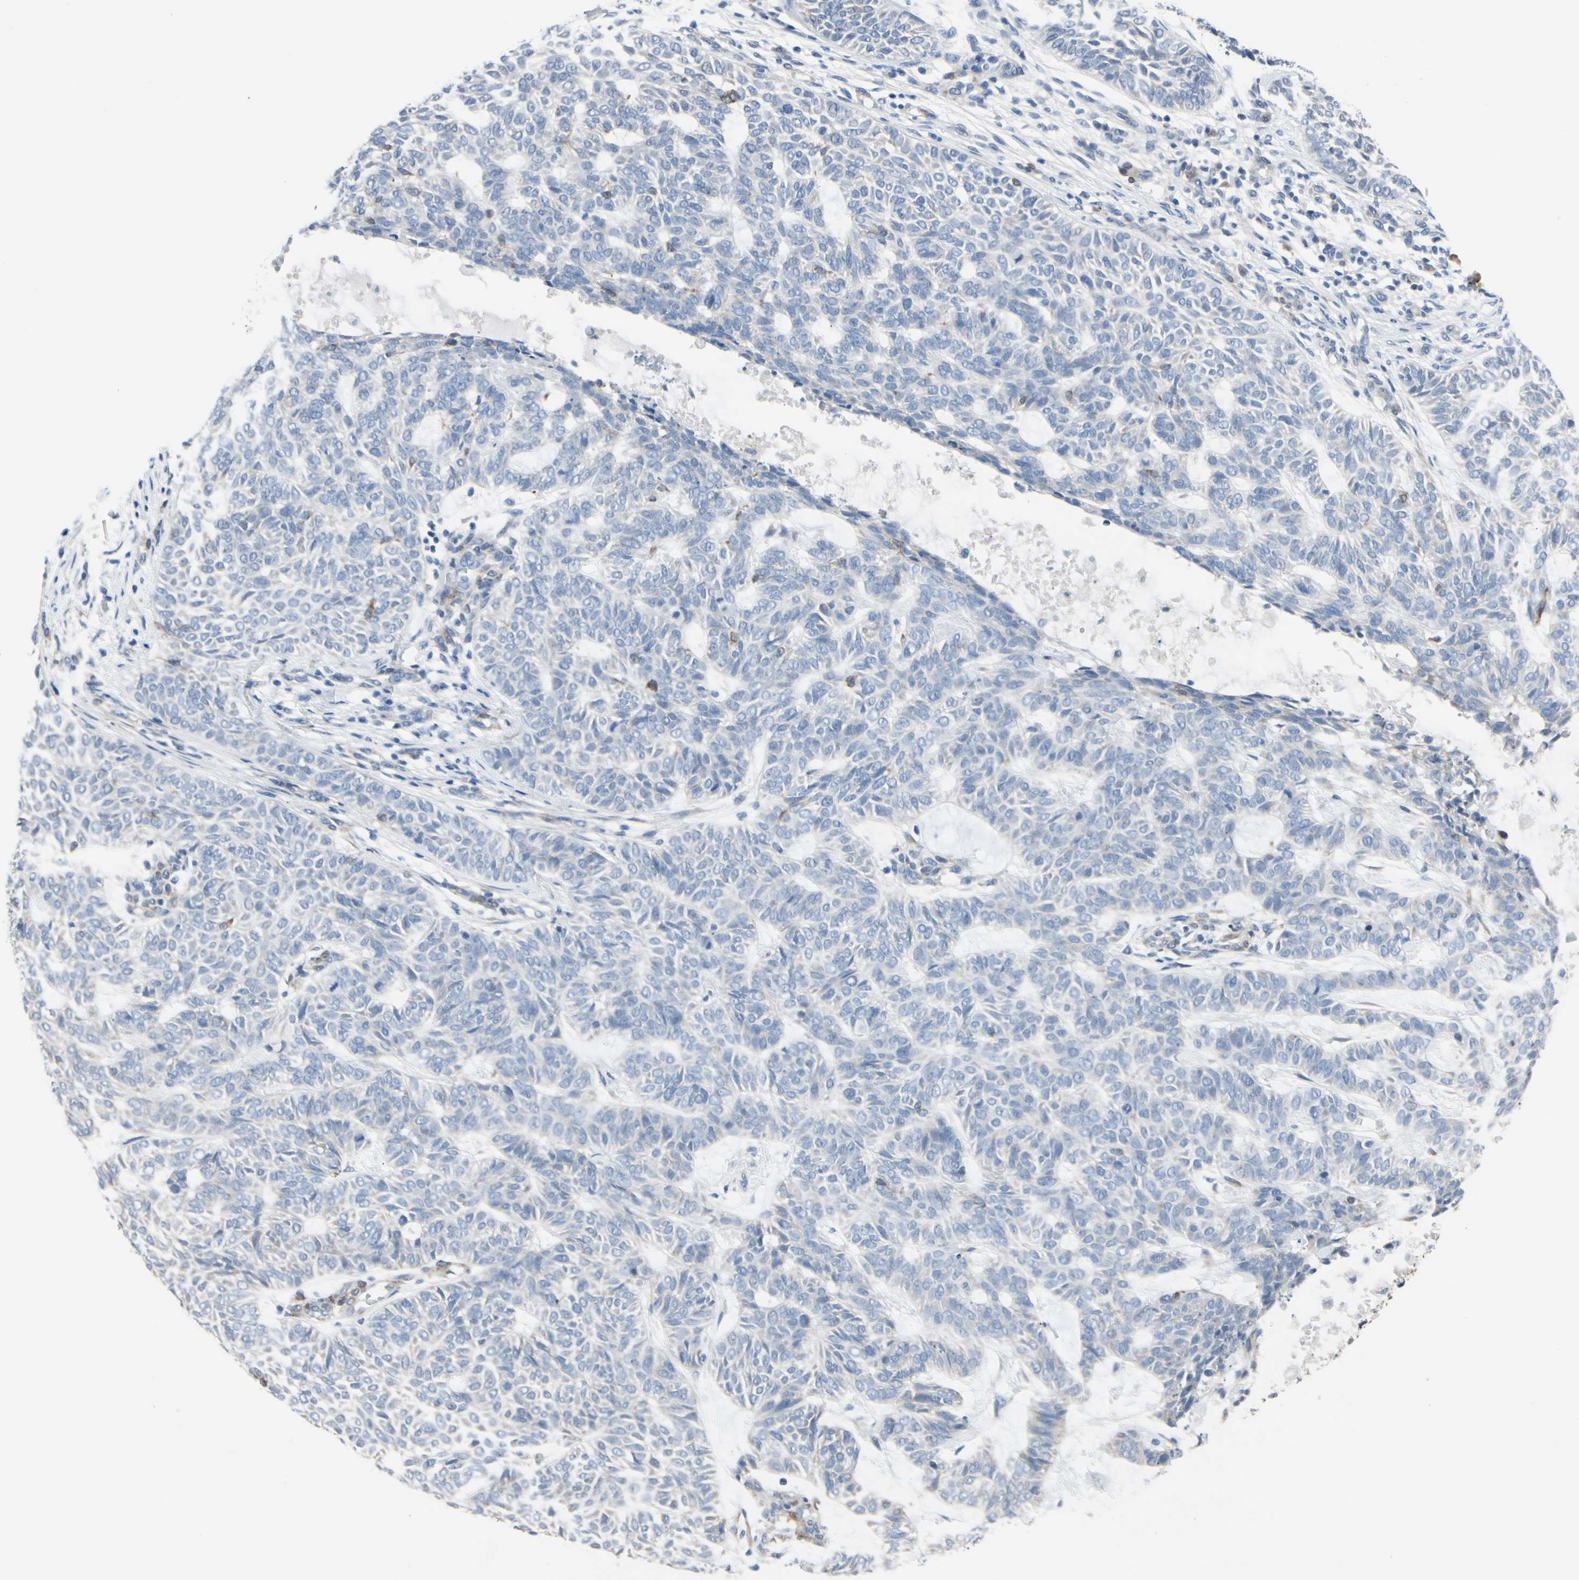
{"staining": {"intensity": "negative", "quantity": "none", "location": "none"}, "tissue": "skin cancer", "cell_type": "Tumor cells", "image_type": "cancer", "snomed": [{"axis": "morphology", "description": "Basal cell carcinoma"}, {"axis": "topography", "description": "Skin"}], "caption": "Immunohistochemistry photomicrograph of skin cancer (basal cell carcinoma) stained for a protein (brown), which exhibits no positivity in tumor cells. (Brightfield microscopy of DAB IHC at high magnification).", "gene": "MAP2", "patient": {"sex": "male", "age": 87}}